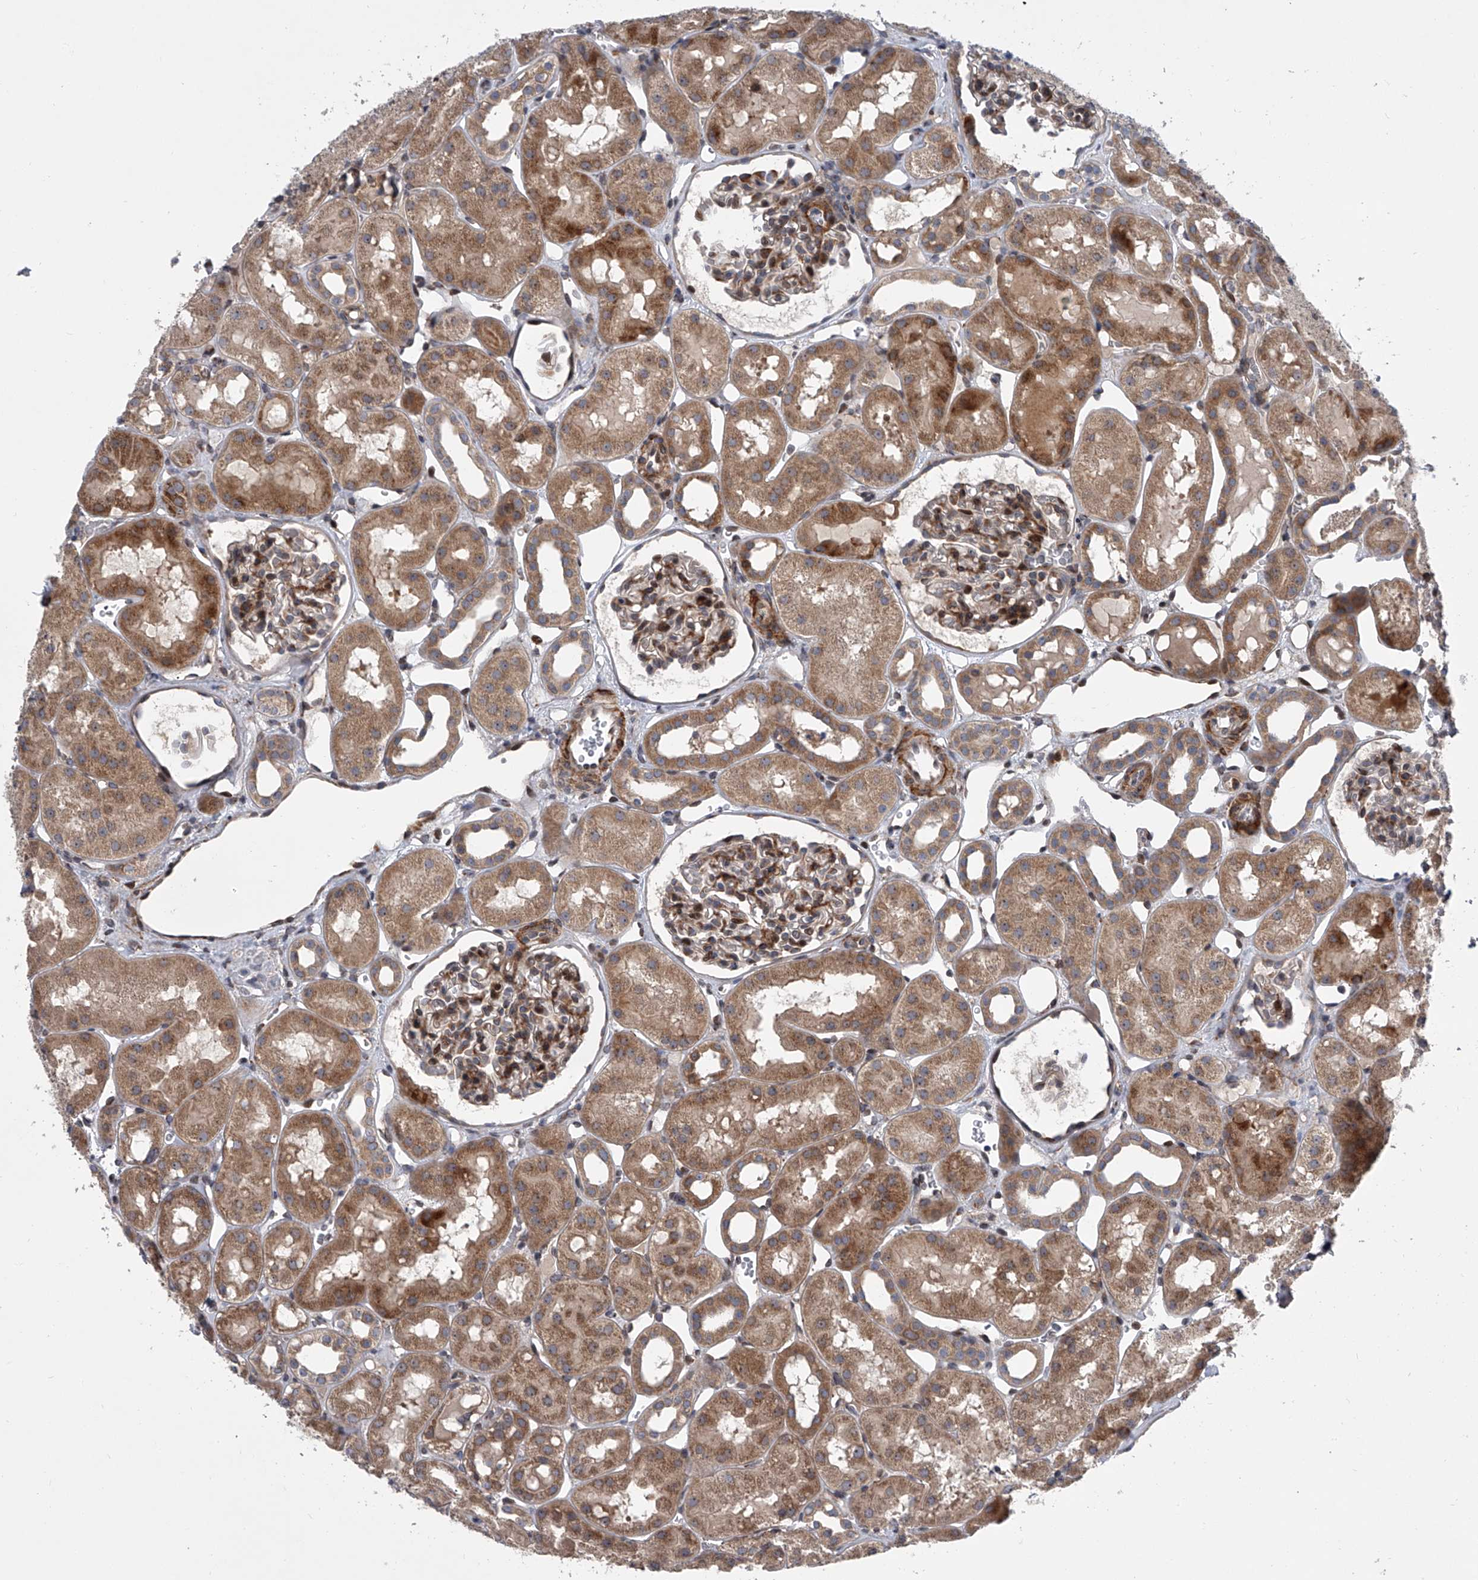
{"staining": {"intensity": "strong", "quantity": "25%-75%", "location": "cytoplasmic/membranous"}, "tissue": "kidney", "cell_type": "Cells in glomeruli", "image_type": "normal", "snomed": [{"axis": "morphology", "description": "Normal tissue, NOS"}, {"axis": "topography", "description": "Kidney"}], "caption": "Kidney stained with immunohistochemistry exhibits strong cytoplasmic/membranous positivity in about 25%-75% of cells in glomeruli.", "gene": "DLGAP2", "patient": {"sex": "male", "age": 16}}